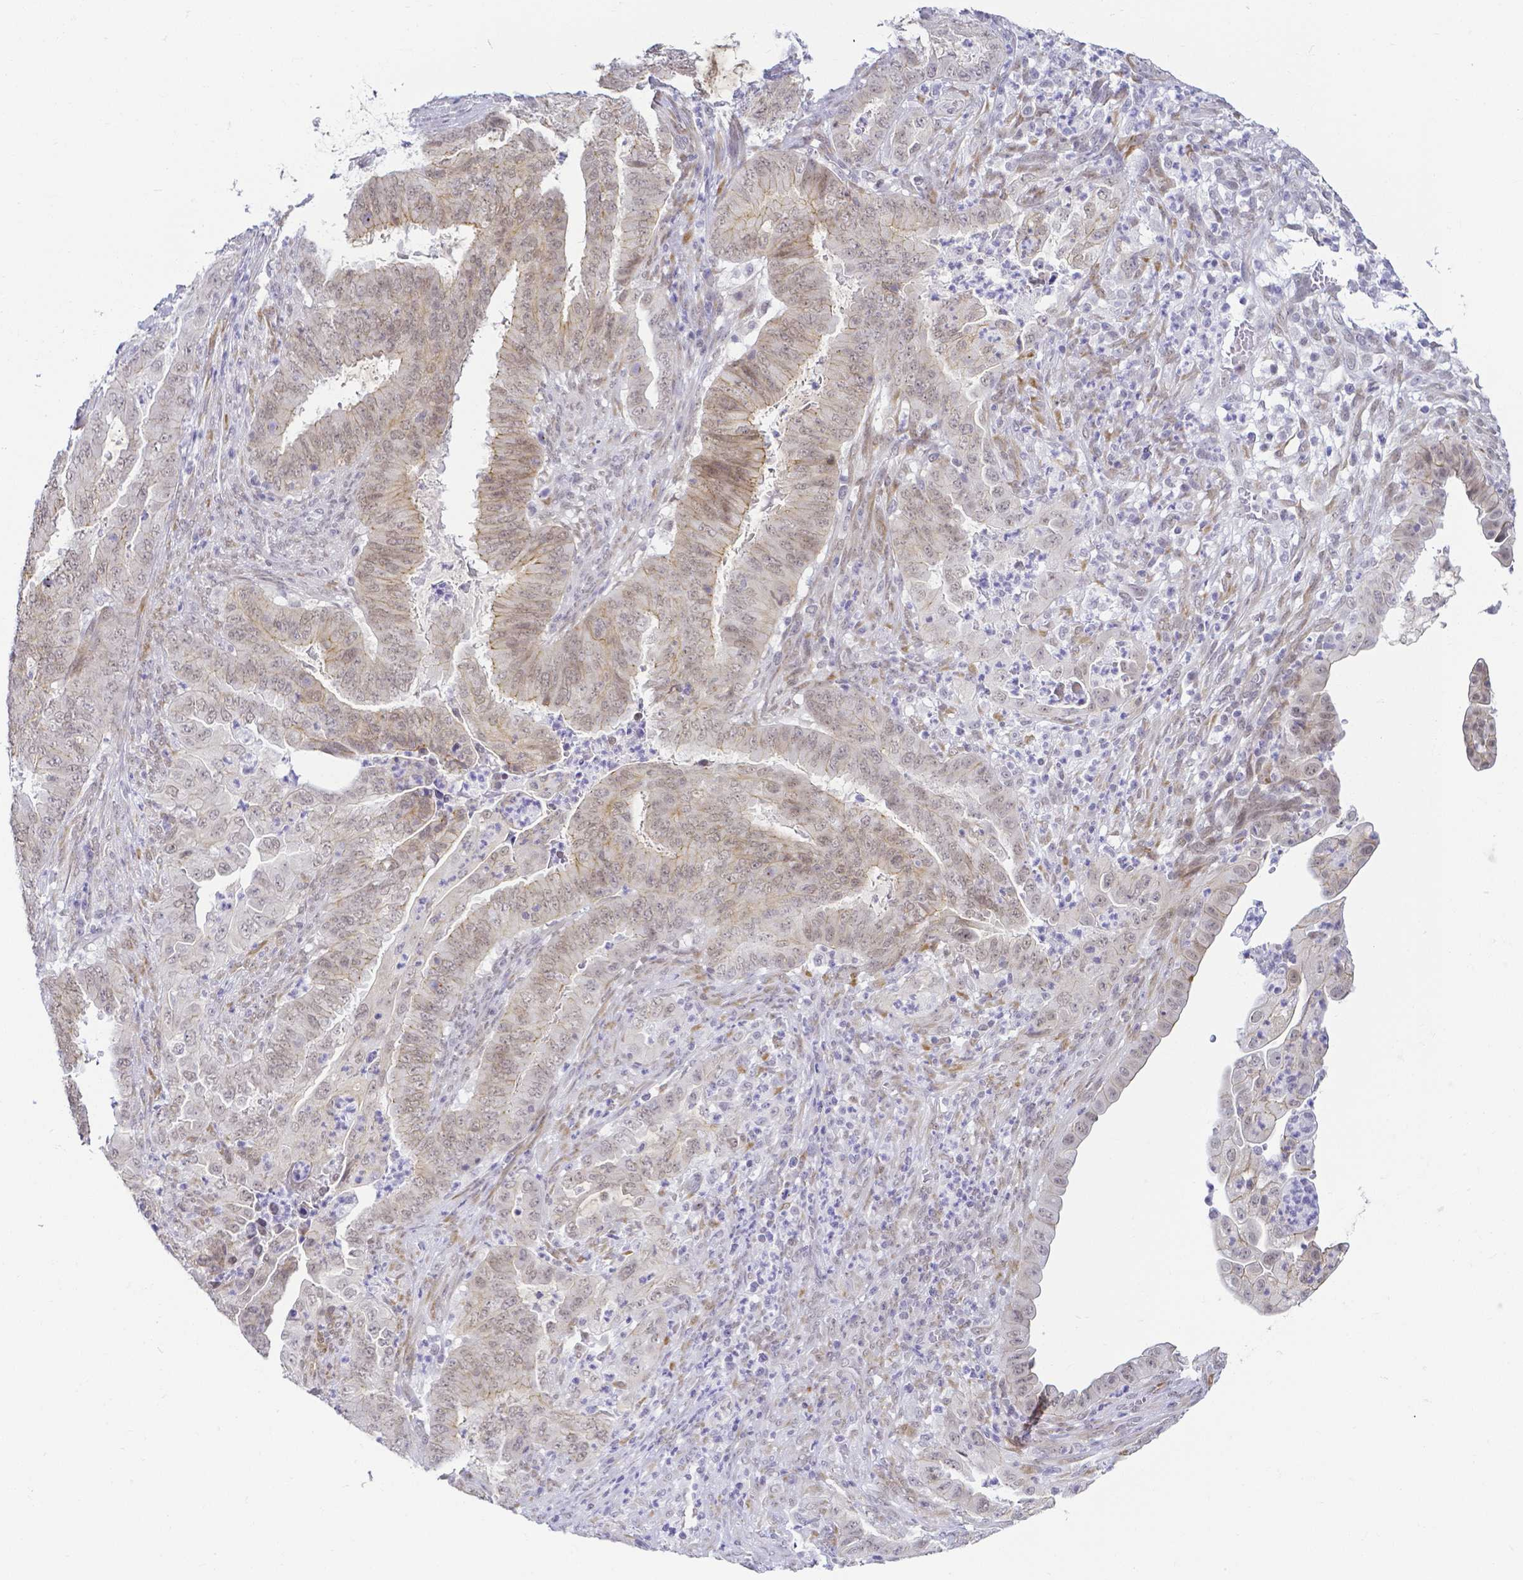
{"staining": {"intensity": "weak", "quantity": ">75%", "location": "cytoplasmic/membranous,nuclear"}, "tissue": "endometrial cancer", "cell_type": "Tumor cells", "image_type": "cancer", "snomed": [{"axis": "morphology", "description": "Adenocarcinoma, NOS"}, {"axis": "topography", "description": "Endometrium"}], "caption": "Immunohistochemical staining of endometrial adenocarcinoma exhibits low levels of weak cytoplasmic/membranous and nuclear positivity in about >75% of tumor cells.", "gene": "FAM83G", "patient": {"sex": "female", "age": 51}}